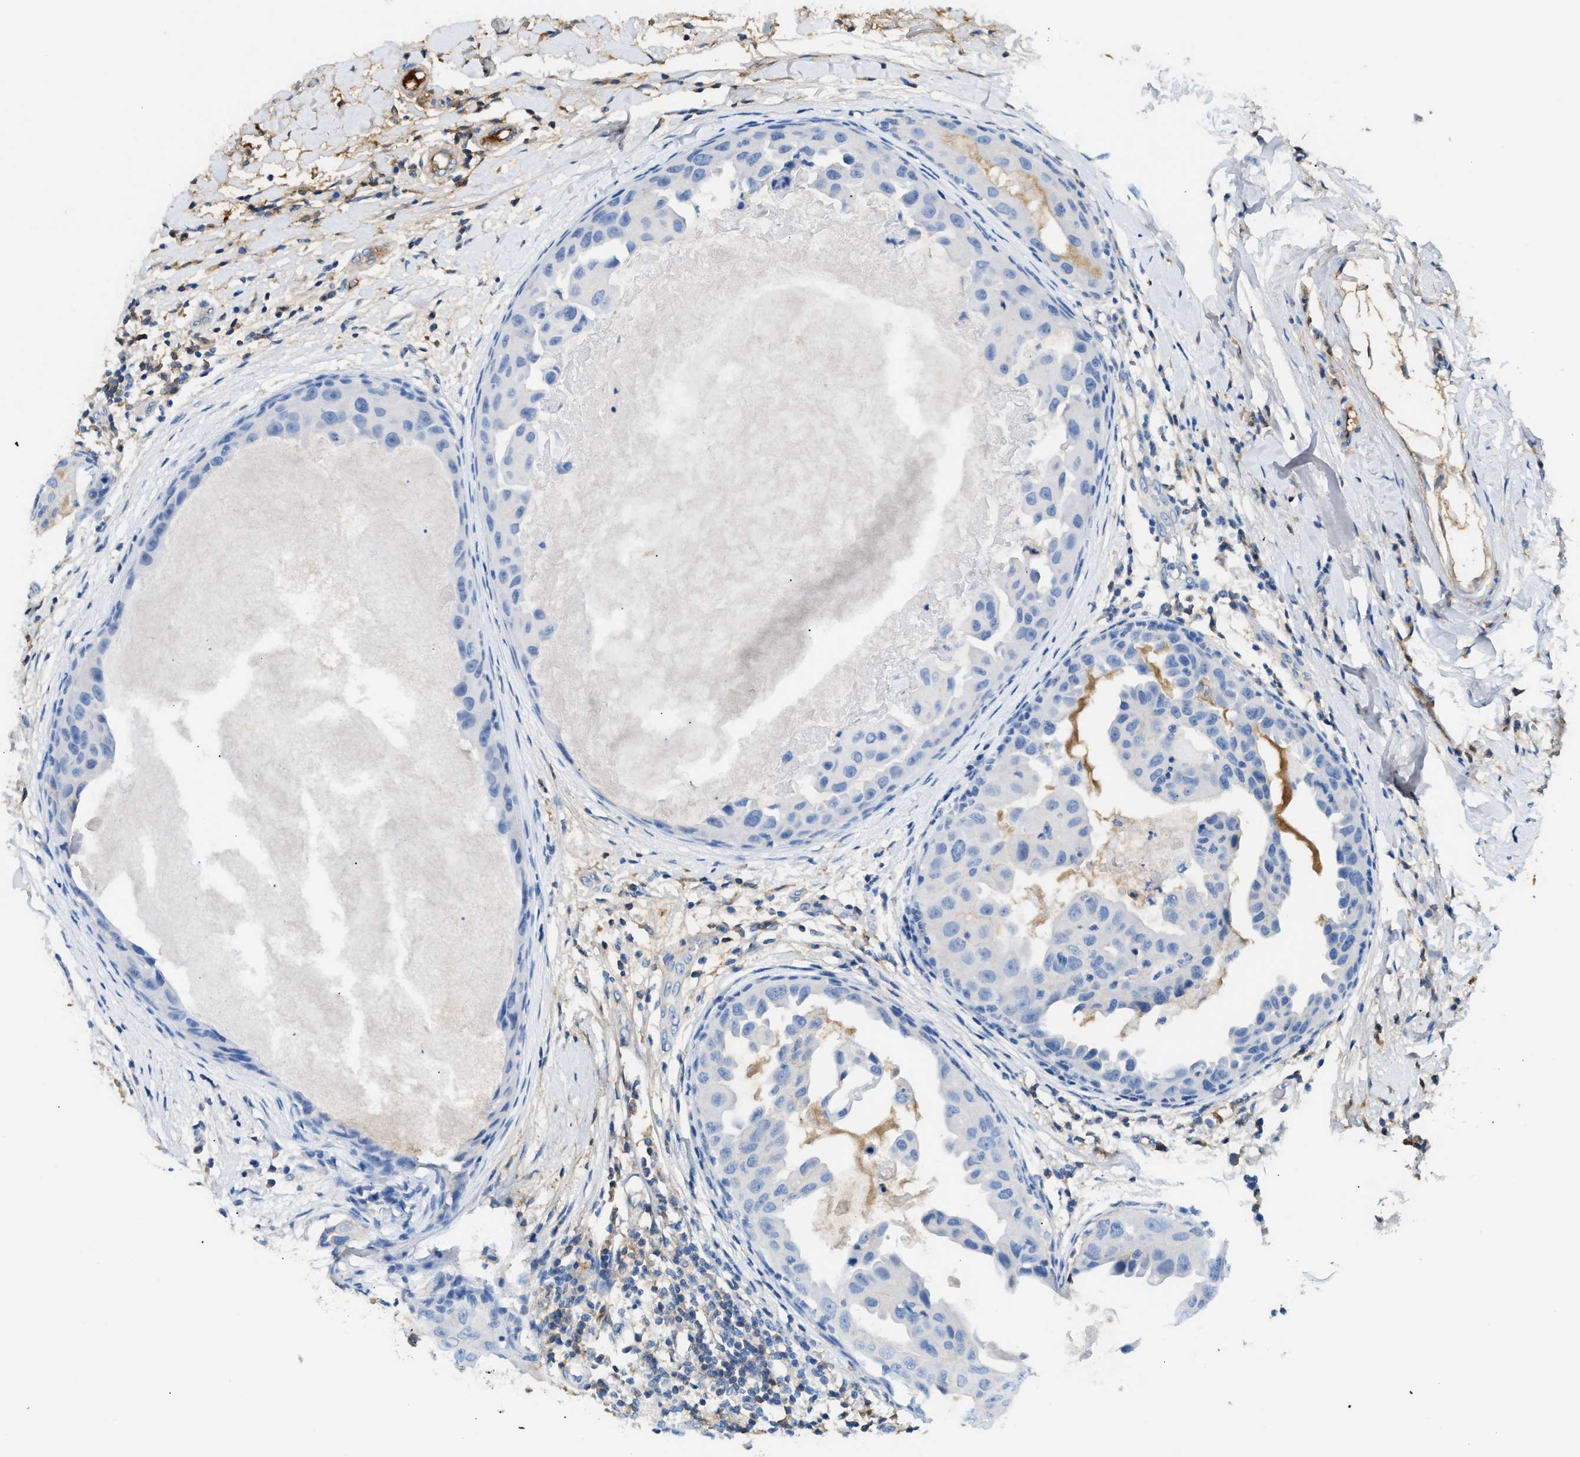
{"staining": {"intensity": "weak", "quantity": "<25%", "location": "cytoplasmic/membranous"}, "tissue": "breast cancer", "cell_type": "Tumor cells", "image_type": "cancer", "snomed": [{"axis": "morphology", "description": "Duct carcinoma"}, {"axis": "topography", "description": "Breast"}], "caption": "Breast cancer was stained to show a protein in brown. There is no significant expression in tumor cells. (Brightfield microscopy of DAB (3,3'-diaminobenzidine) IHC at high magnification).", "gene": "CFI", "patient": {"sex": "female", "age": 27}}